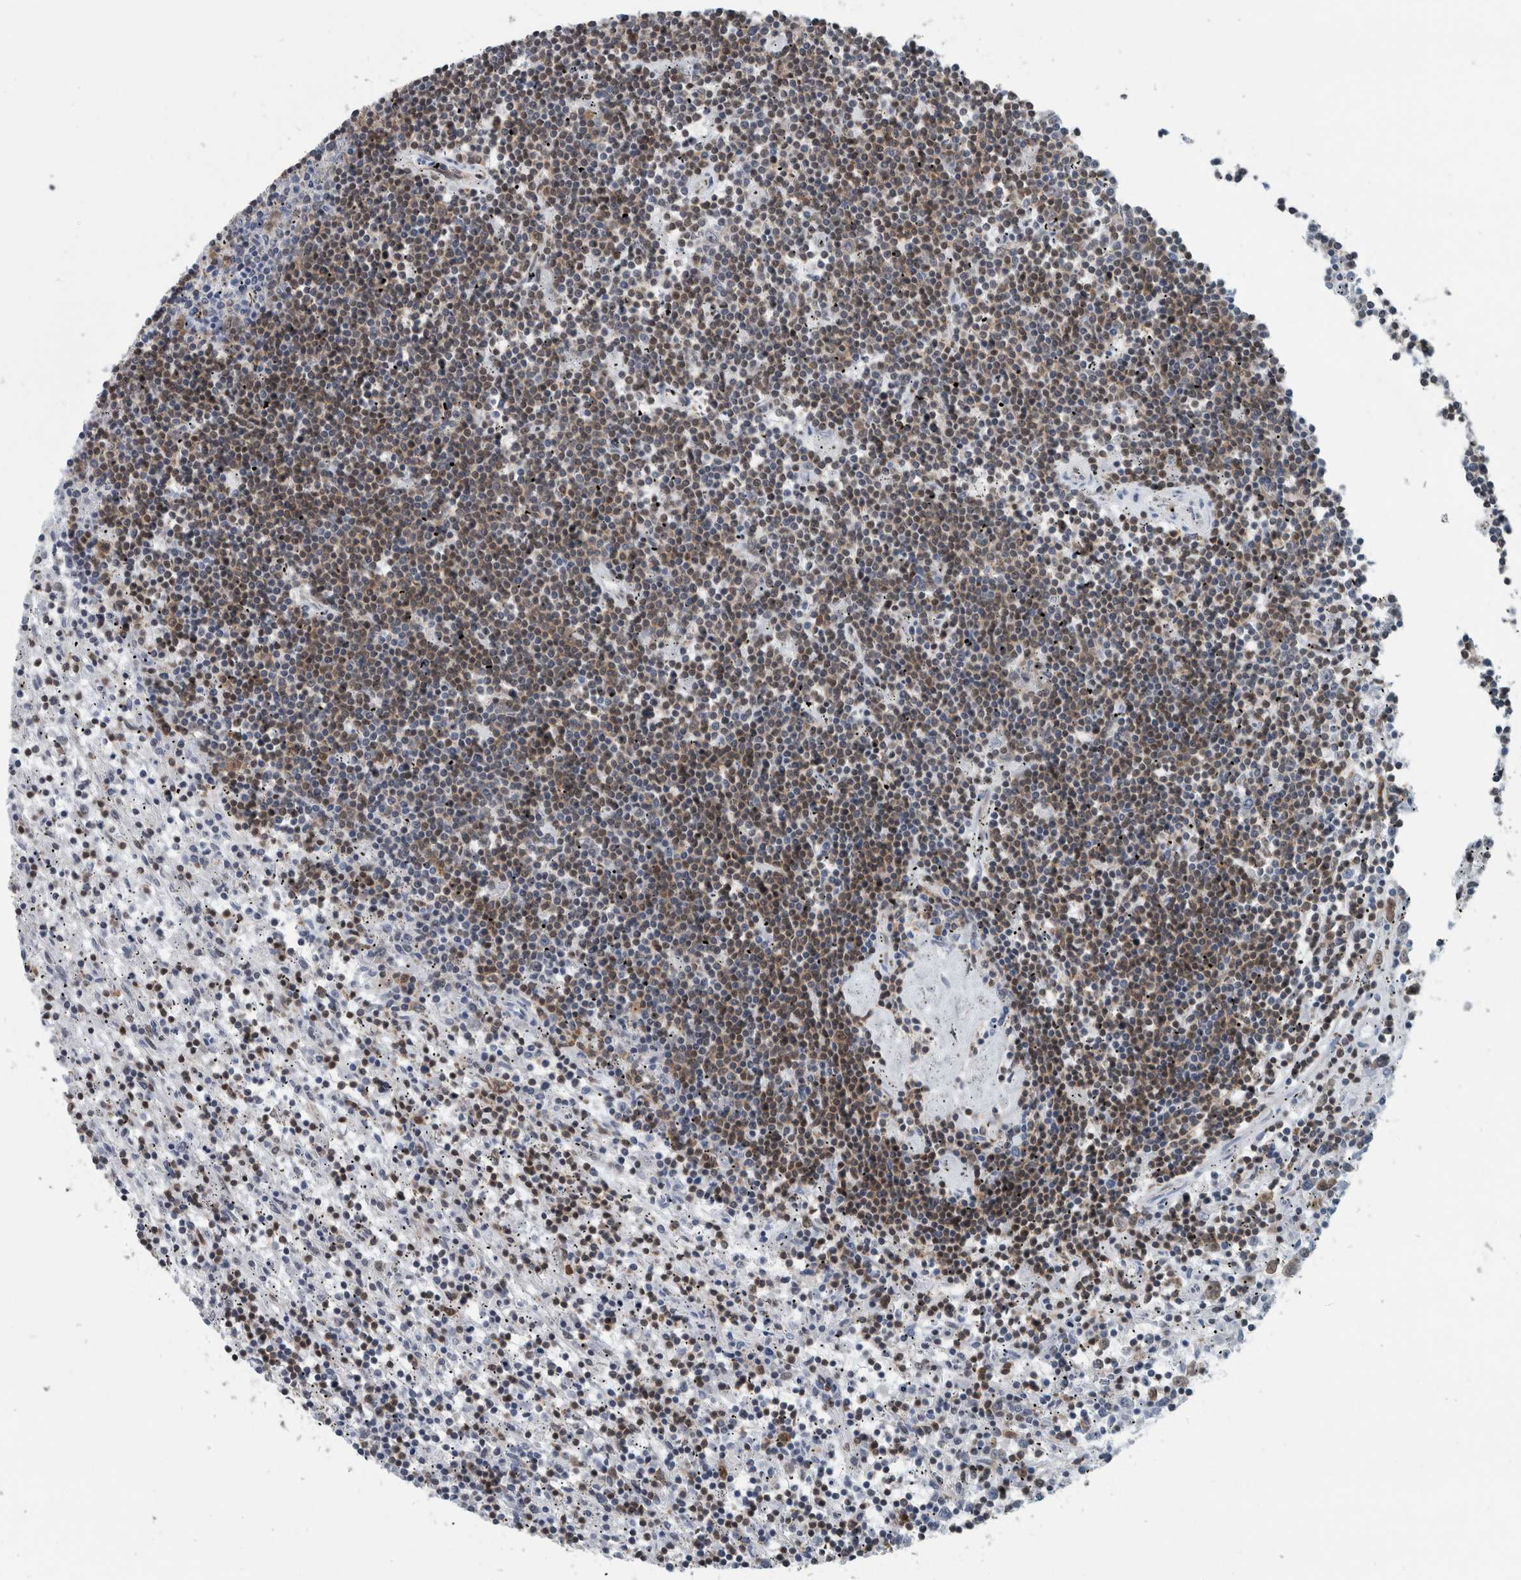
{"staining": {"intensity": "weak", "quantity": "25%-75%", "location": "cytoplasmic/membranous"}, "tissue": "lymphoma", "cell_type": "Tumor cells", "image_type": "cancer", "snomed": [{"axis": "morphology", "description": "Malignant lymphoma, non-Hodgkin's type, Low grade"}, {"axis": "topography", "description": "Spleen"}], "caption": "A brown stain labels weak cytoplasmic/membranous expression of a protein in human lymphoma tumor cells.", "gene": "DNMT3A", "patient": {"sex": "male", "age": 76}}